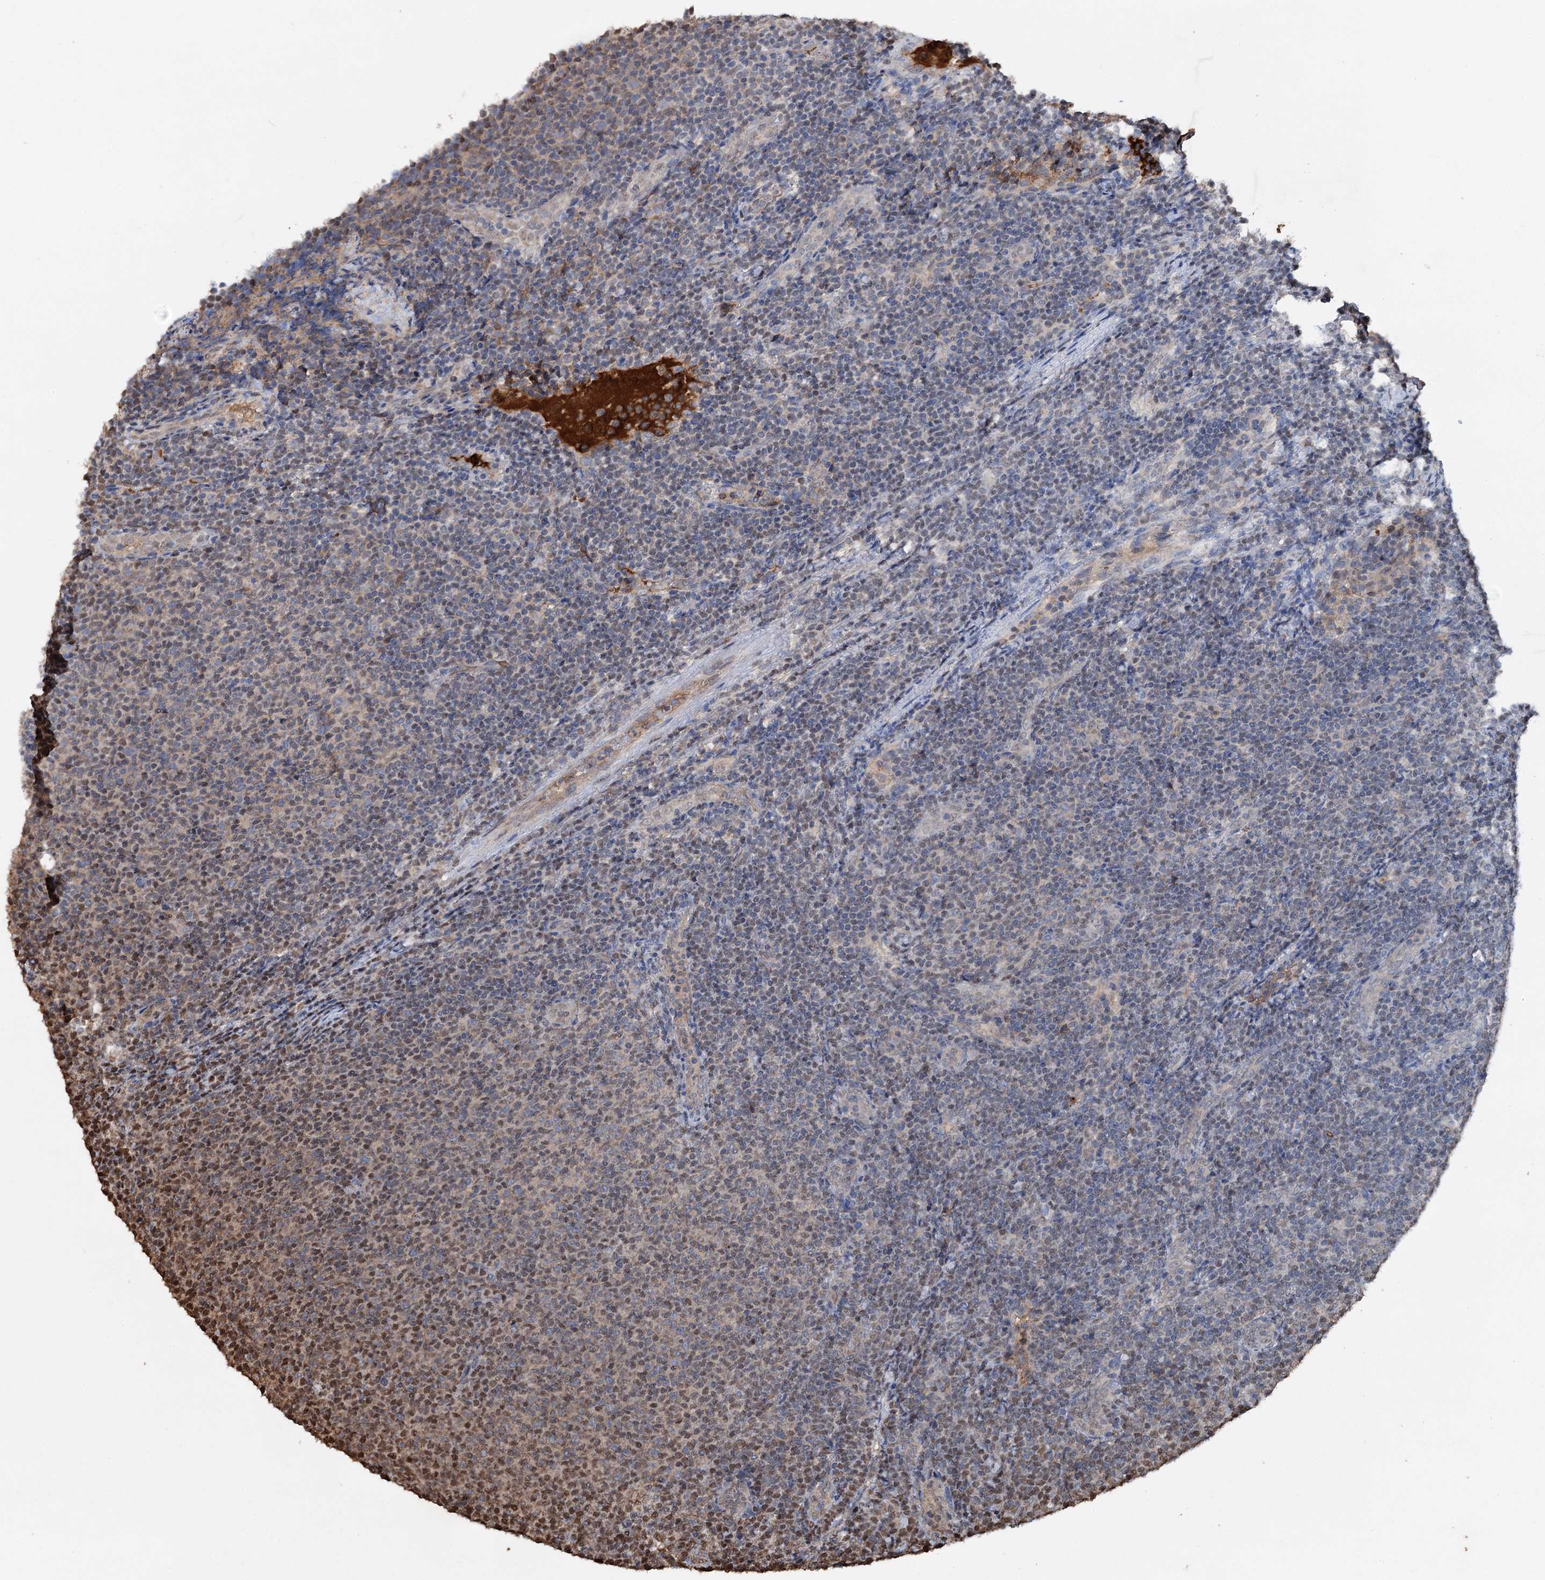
{"staining": {"intensity": "moderate", "quantity": "<25%", "location": "cytoplasmic/membranous,nuclear"}, "tissue": "lymphoma", "cell_type": "Tumor cells", "image_type": "cancer", "snomed": [{"axis": "morphology", "description": "Malignant lymphoma, non-Hodgkin's type, Low grade"}, {"axis": "topography", "description": "Lymph node"}], "caption": "Immunohistochemical staining of human lymphoma reveals moderate cytoplasmic/membranous and nuclear protein expression in about <25% of tumor cells.", "gene": "ARL13A", "patient": {"sex": "male", "age": 66}}